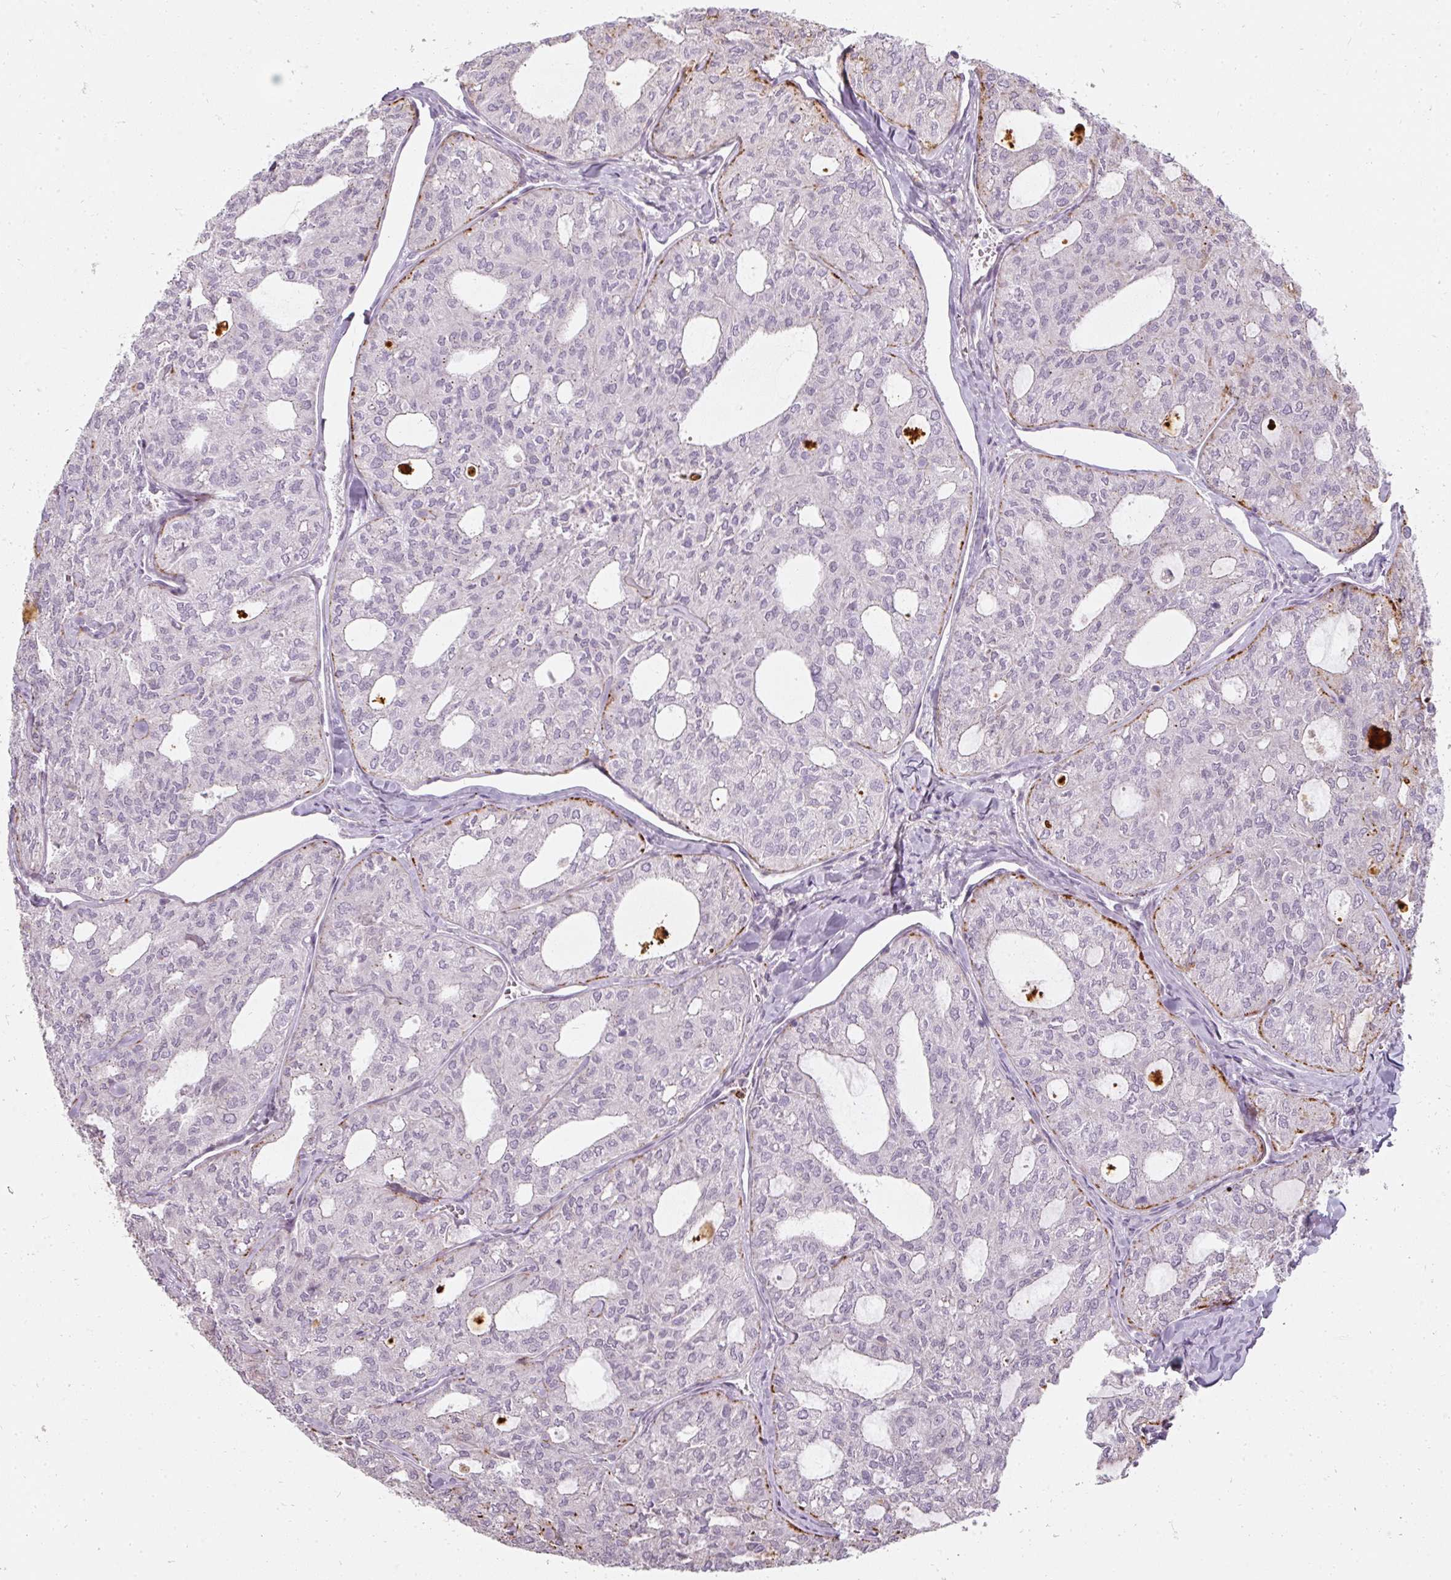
{"staining": {"intensity": "moderate", "quantity": "<25%", "location": "cytoplasmic/membranous"}, "tissue": "thyroid cancer", "cell_type": "Tumor cells", "image_type": "cancer", "snomed": [{"axis": "morphology", "description": "Follicular adenoma carcinoma, NOS"}, {"axis": "topography", "description": "Thyroid gland"}], "caption": "DAB immunohistochemical staining of human thyroid follicular adenoma carcinoma shows moderate cytoplasmic/membranous protein positivity in about <25% of tumor cells.", "gene": "BIK", "patient": {"sex": "male", "age": 75}}